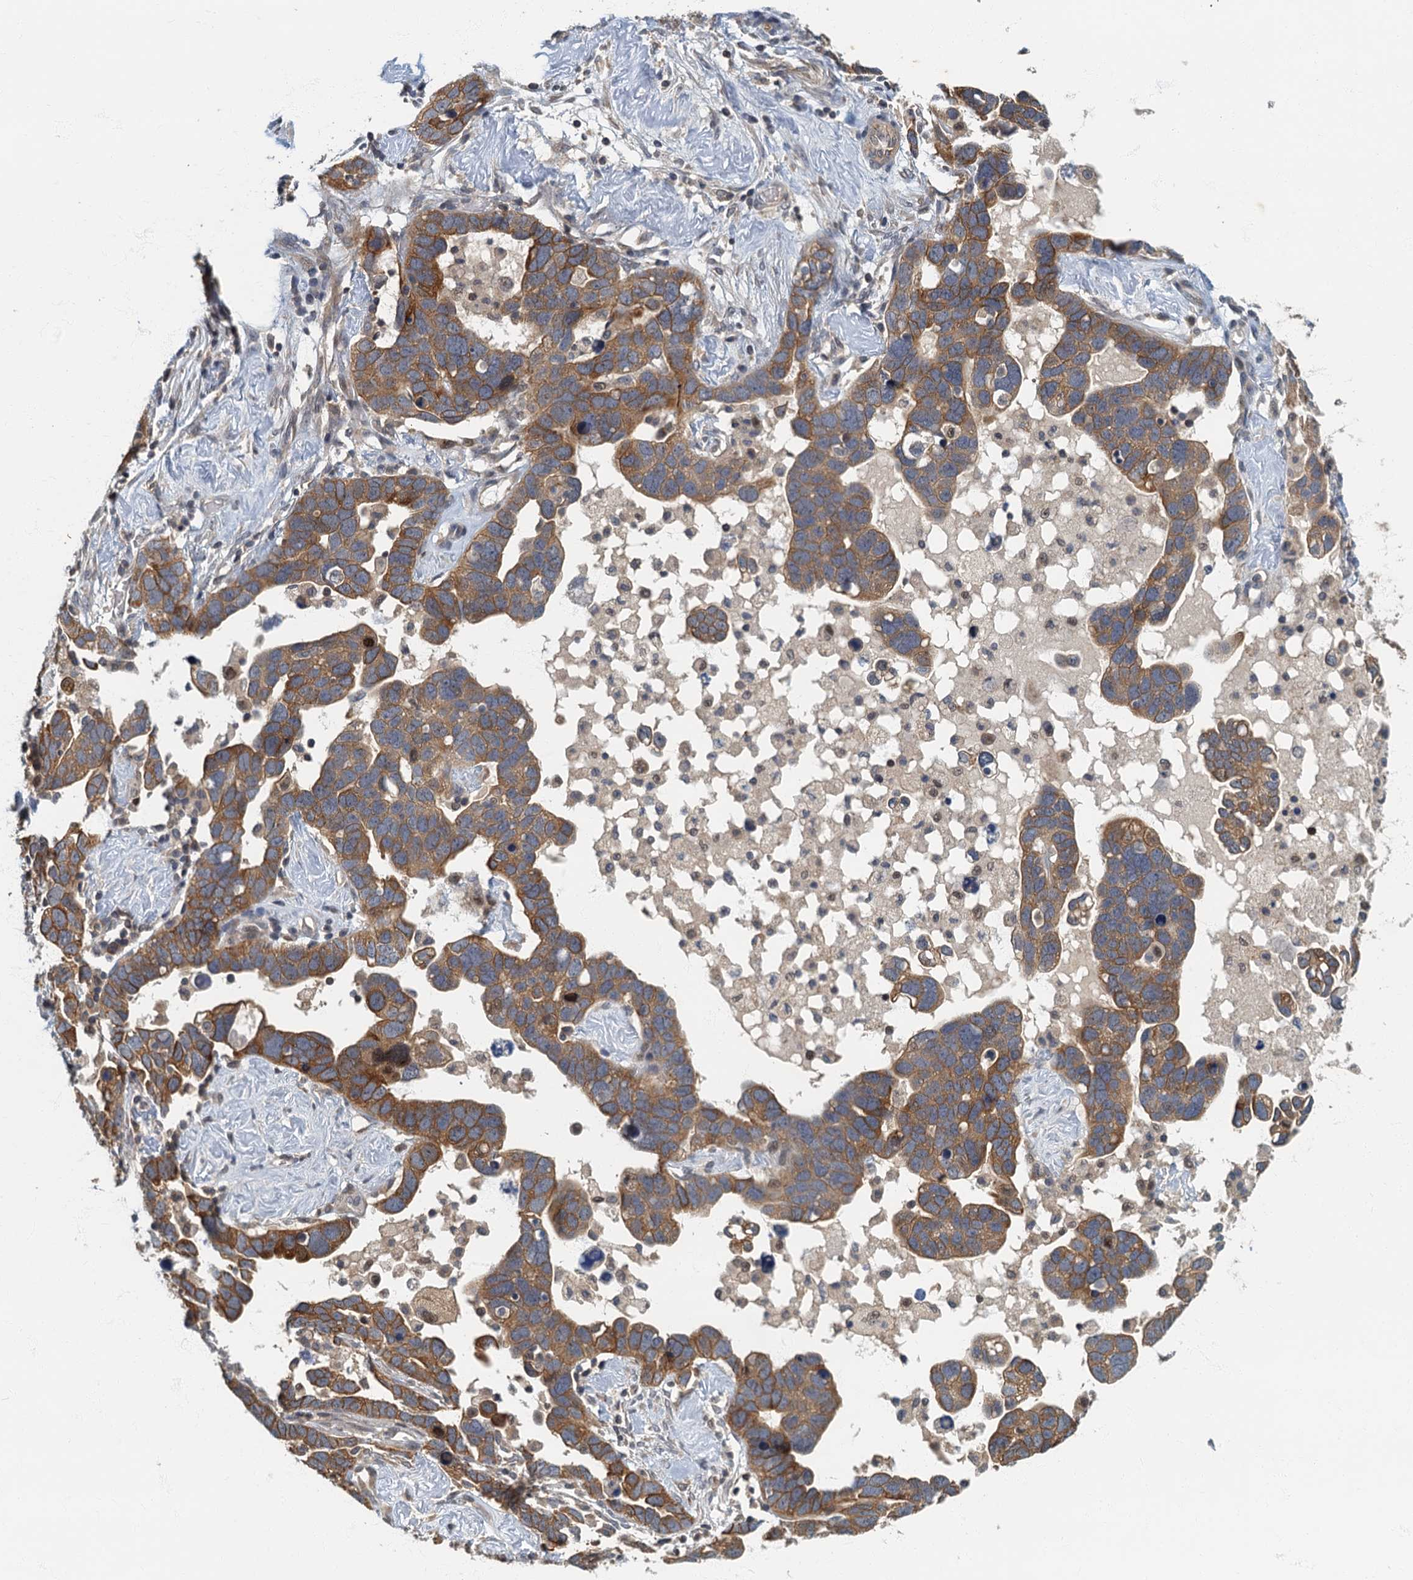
{"staining": {"intensity": "moderate", "quantity": ">75%", "location": "cytoplasmic/membranous"}, "tissue": "ovarian cancer", "cell_type": "Tumor cells", "image_type": "cancer", "snomed": [{"axis": "morphology", "description": "Cystadenocarcinoma, serous, NOS"}, {"axis": "topography", "description": "Ovary"}], "caption": "A brown stain shows moderate cytoplasmic/membranous expression of a protein in human ovarian serous cystadenocarcinoma tumor cells. Using DAB (3,3'-diaminobenzidine) (brown) and hematoxylin (blue) stains, captured at high magnification using brightfield microscopy.", "gene": "CKAP2L", "patient": {"sex": "female", "age": 54}}